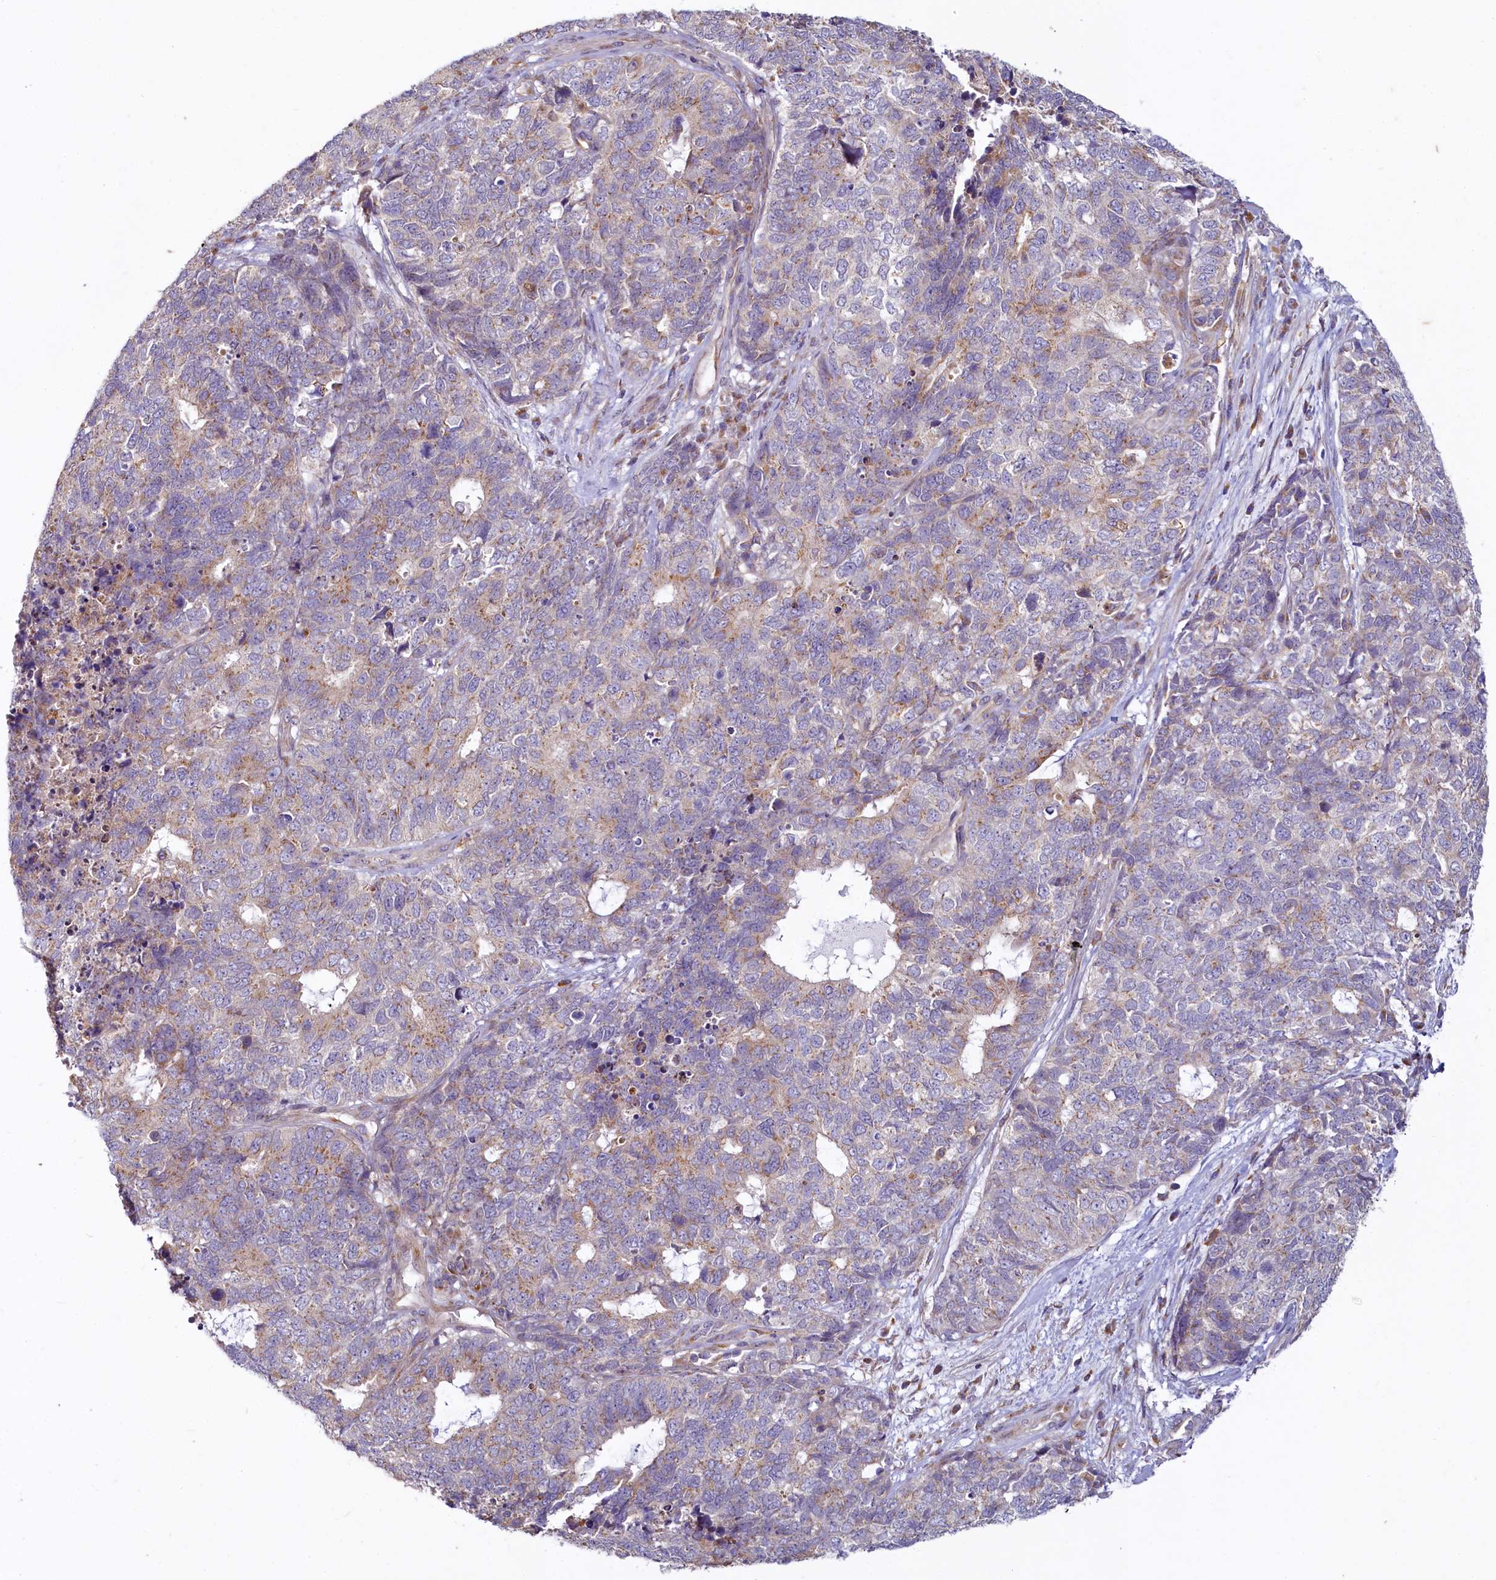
{"staining": {"intensity": "weak", "quantity": "25%-75%", "location": "cytoplasmic/membranous"}, "tissue": "cervical cancer", "cell_type": "Tumor cells", "image_type": "cancer", "snomed": [{"axis": "morphology", "description": "Squamous cell carcinoma, NOS"}, {"axis": "topography", "description": "Cervix"}], "caption": "Cervical cancer was stained to show a protein in brown. There is low levels of weak cytoplasmic/membranous expression in about 25%-75% of tumor cells.", "gene": "ADCY2", "patient": {"sex": "female", "age": 63}}